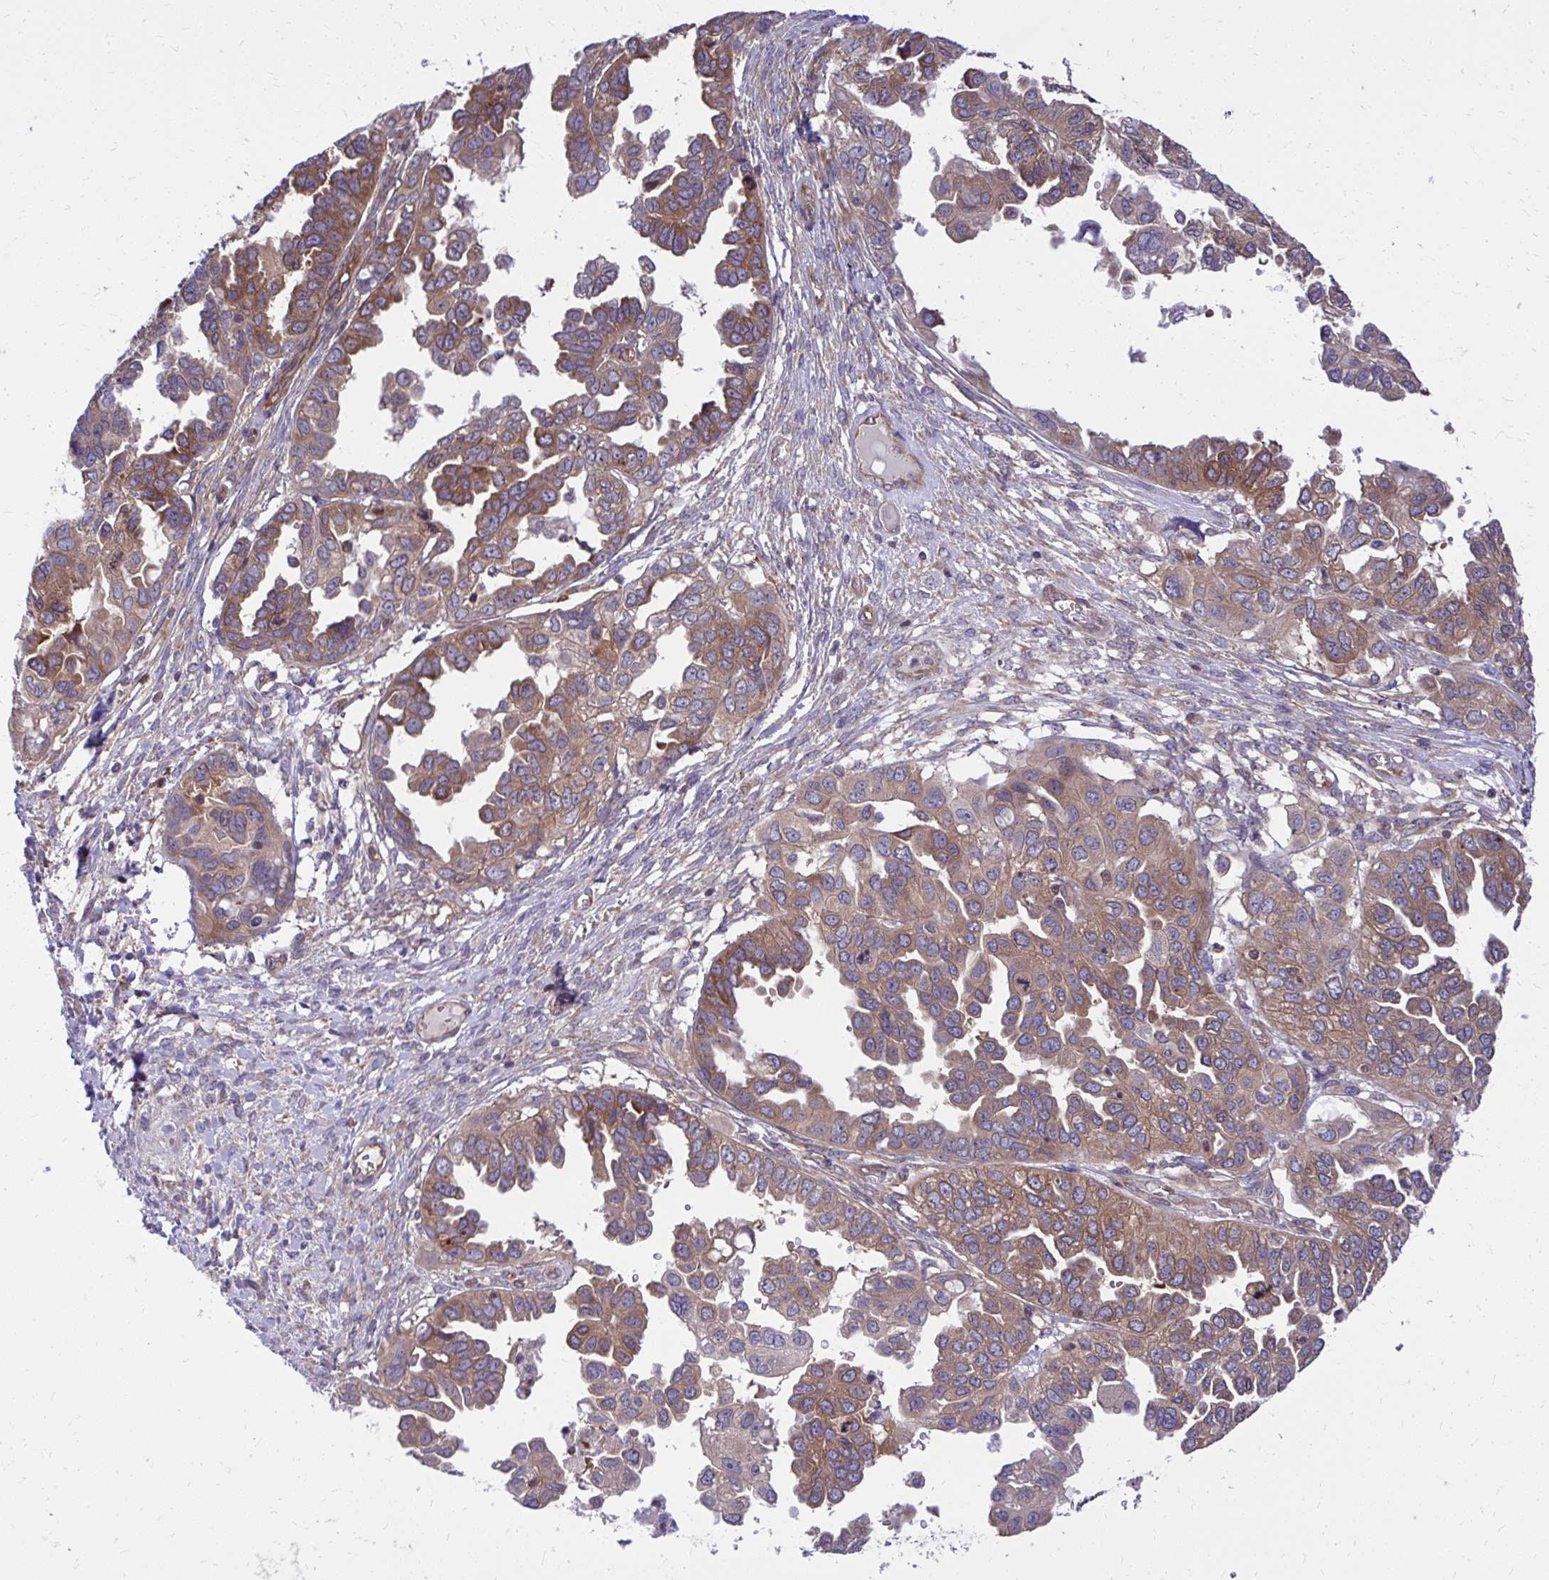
{"staining": {"intensity": "moderate", "quantity": "25%-75%", "location": "cytoplasmic/membranous"}, "tissue": "ovarian cancer", "cell_type": "Tumor cells", "image_type": "cancer", "snomed": [{"axis": "morphology", "description": "Cystadenocarcinoma, serous, NOS"}, {"axis": "topography", "description": "Ovary"}], "caption": "Moderate cytoplasmic/membranous positivity is appreciated in about 25%-75% of tumor cells in ovarian cancer (serous cystadenocarcinoma).", "gene": "PPP5C", "patient": {"sex": "female", "age": 53}}